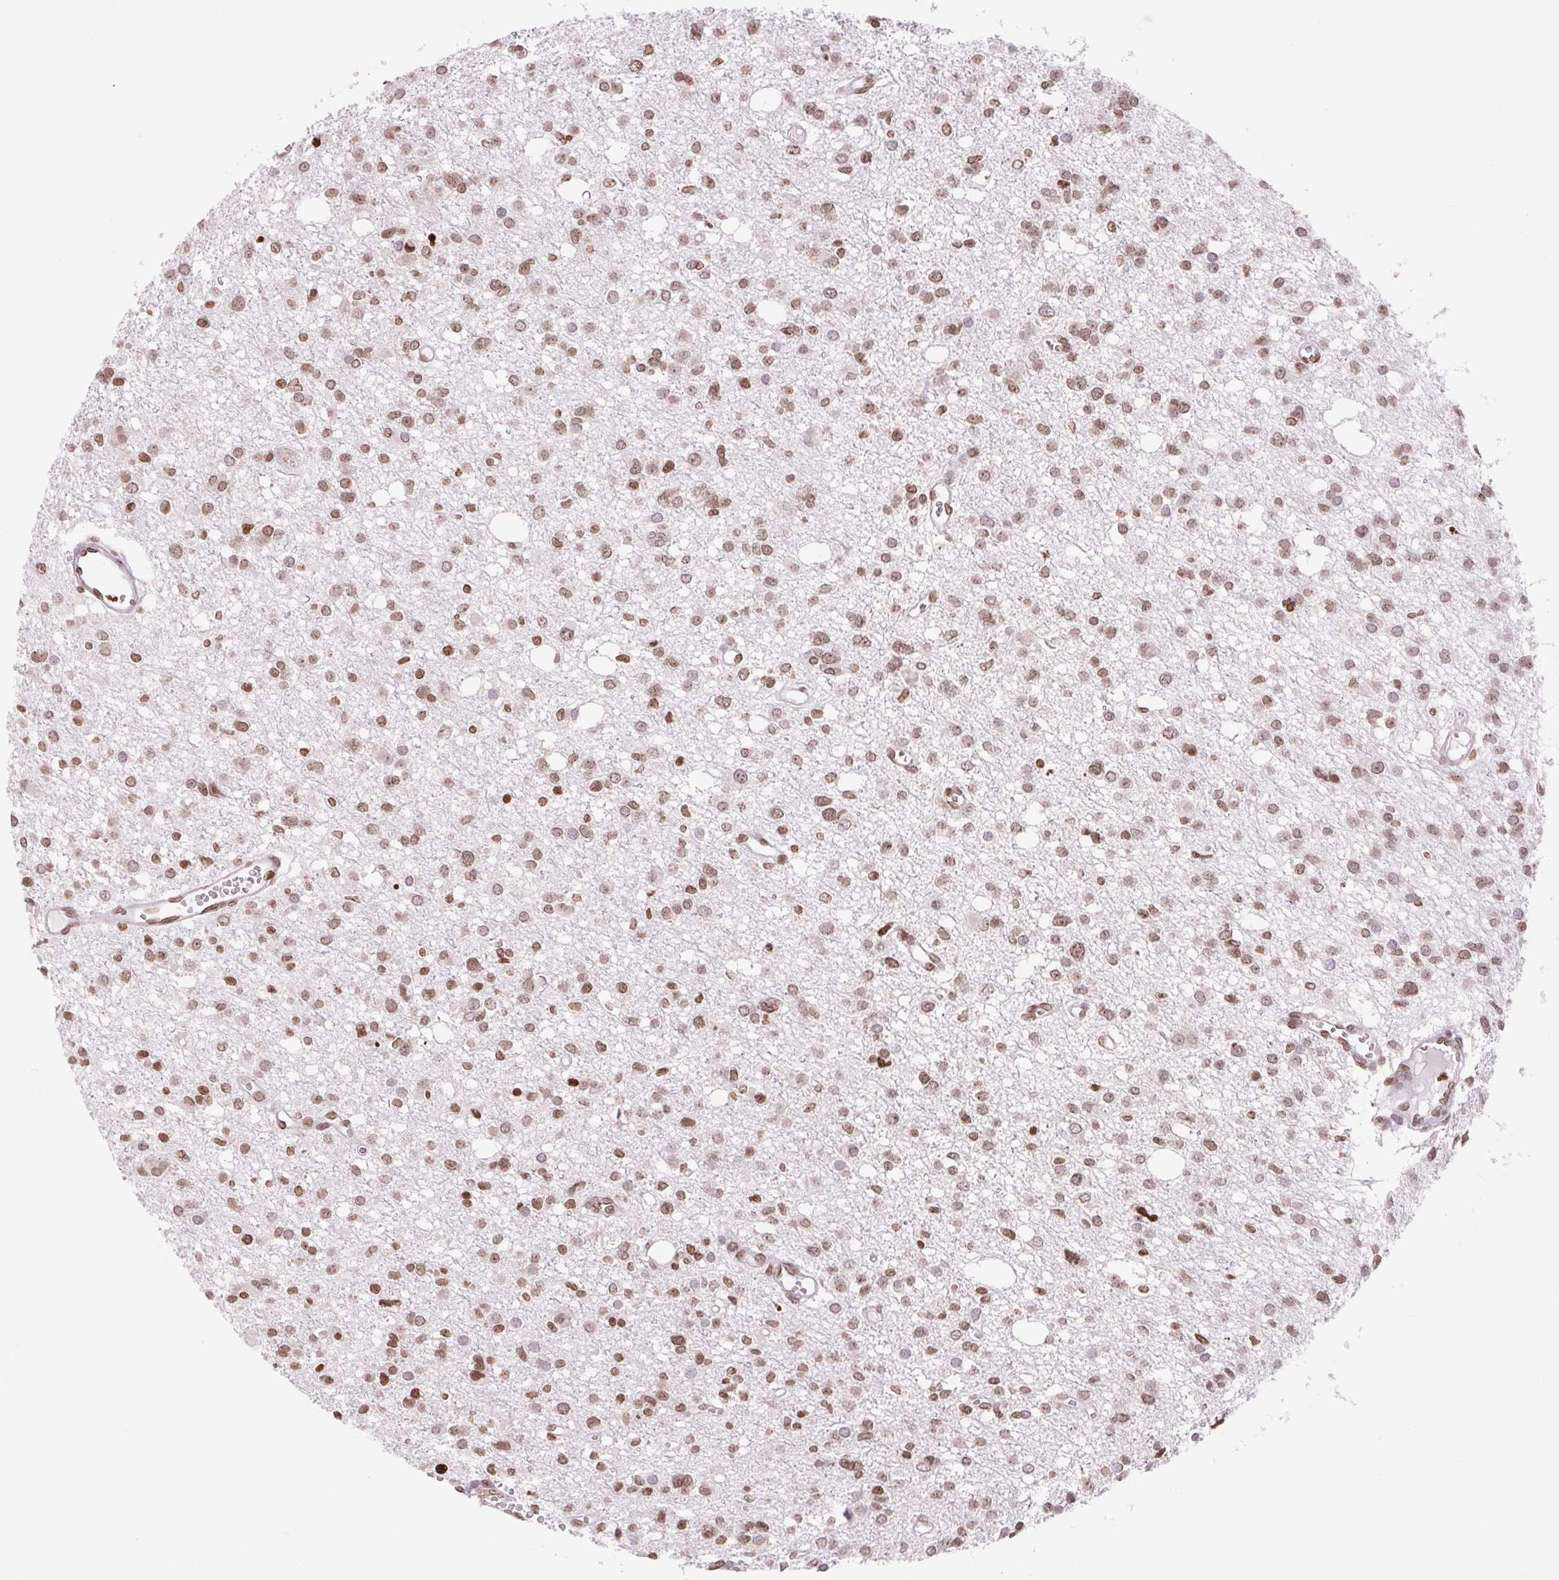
{"staining": {"intensity": "moderate", "quantity": ">75%", "location": "nuclear"}, "tissue": "glioma", "cell_type": "Tumor cells", "image_type": "cancer", "snomed": [{"axis": "morphology", "description": "Glioma, malignant, High grade"}, {"axis": "topography", "description": "Brain"}], "caption": "Protein analysis of high-grade glioma (malignant) tissue demonstrates moderate nuclear staining in about >75% of tumor cells.", "gene": "SMIM12", "patient": {"sex": "male", "age": 23}}